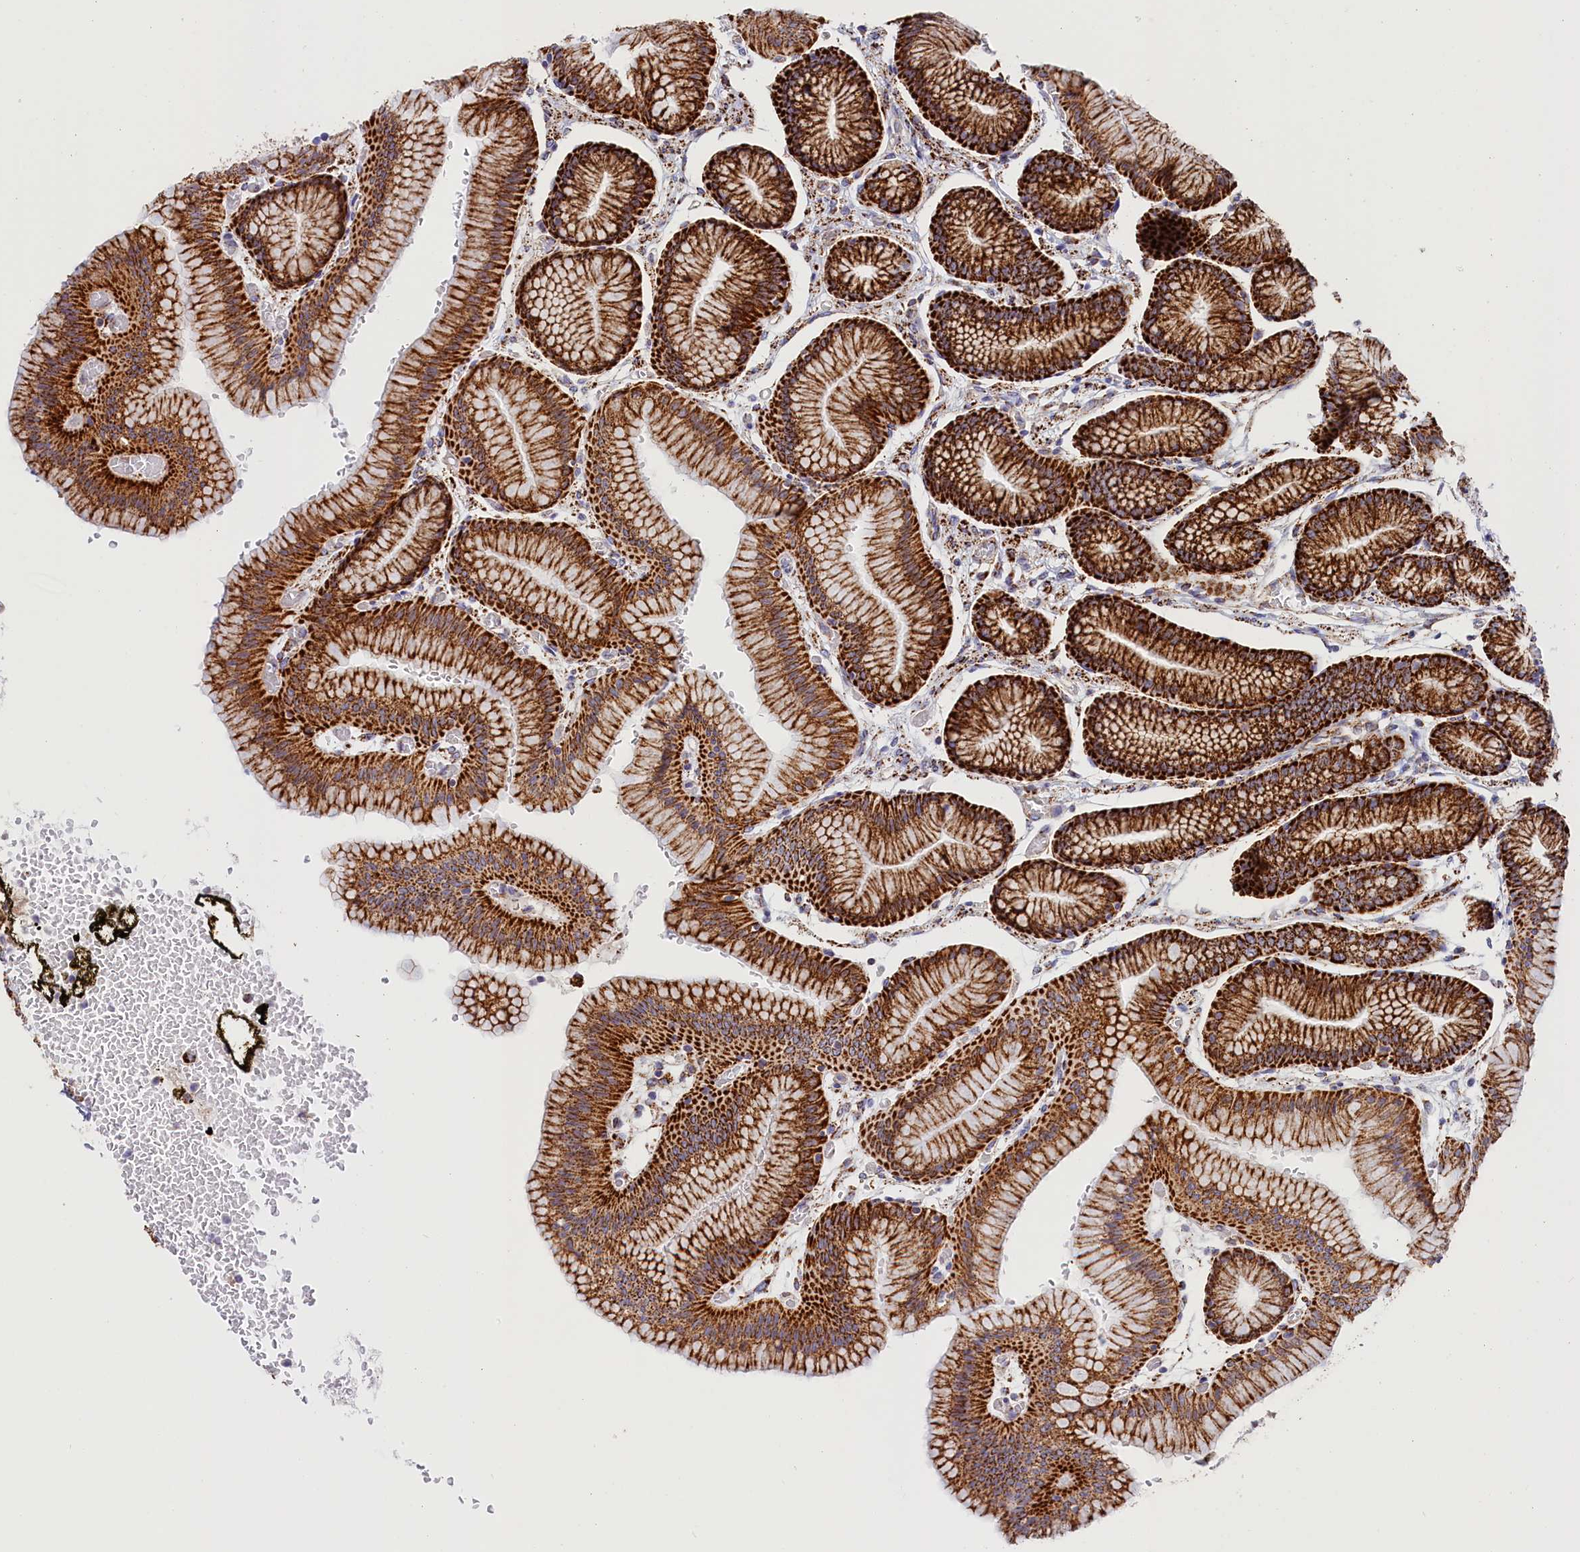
{"staining": {"intensity": "strong", "quantity": ">75%", "location": "cytoplasmic/membranous"}, "tissue": "stomach", "cell_type": "Glandular cells", "image_type": "normal", "snomed": [{"axis": "morphology", "description": "Normal tissue, NOS"}, {"axis": "morphology", "description": "Adenocarcinoma, NOS"}, {"axis": "morphology", "description": "Adenocarcinoma, High grade"}, {"axis": "topography", "description": "Stomach, upper"}, {"axis": "topography", "description": "Stomach"}], "caption": "The photomicrograph demonstrates immunohistochemical staining of unremarkable stomach. There is strong cytoplasmic/membranous positivity is identified in about >75% of glandular cells. (Stains: DAB in brown, nuclei in blue, Microscopy: brightfield microscopy at high magnification).", "gene": "AKTIP", "patient": {"sex": "female", "age": 65}}